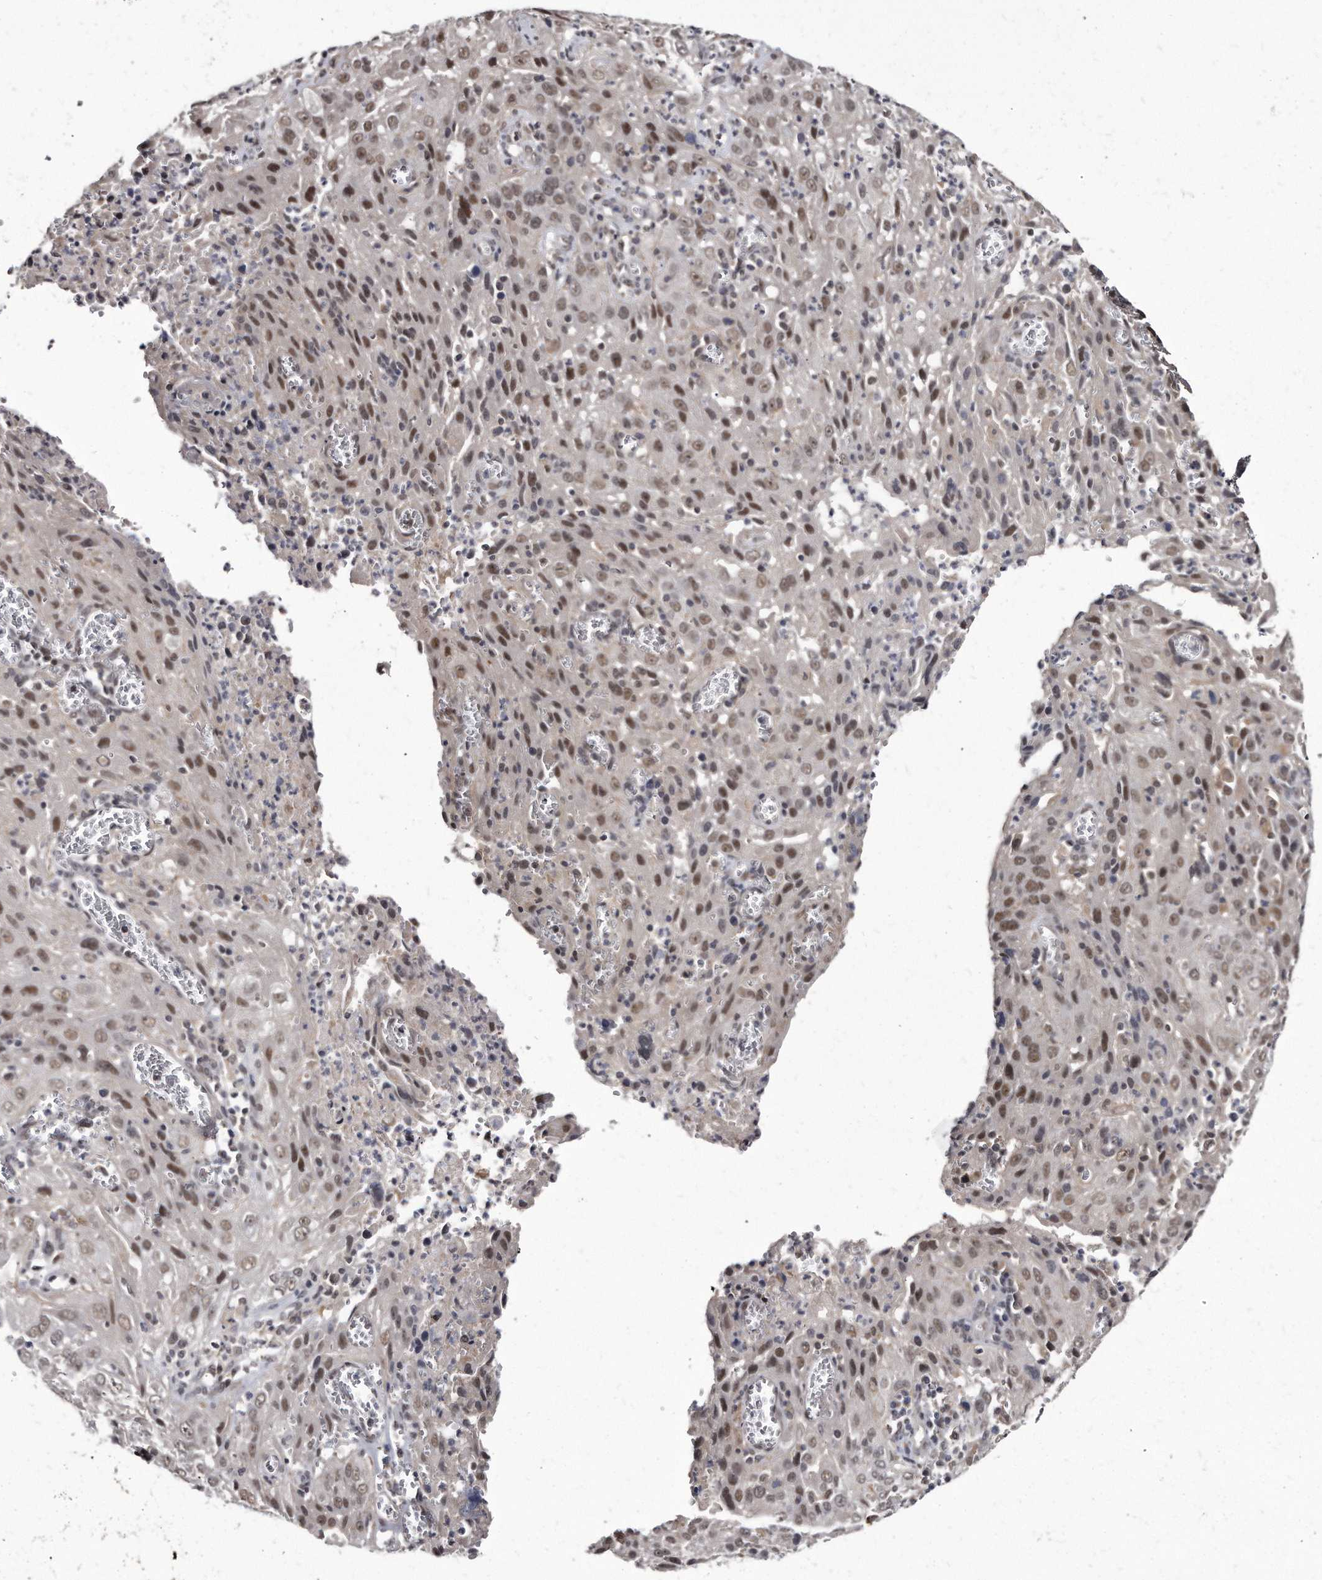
{"staining": {"intensity": "moderate", "quantity": ">75%", "location": "nuclear"}, "tissue": "cervical cancer", "cell_type": "Tumor cells", "image_type": "cancer", "snomed": [{"axis": "morphology", "description": "Squamous cell carcinoma, NOS"}, {"axis": "topography", "description": "Cervix"}], "caption": "A medium amount of moderate nuclear positivity is seen in approximately >75% of tumor cells in squamous cell carcinoma (cervical) tissue.", "gene": "KLHDC3", "patient": {"sex": "female", "age": 32}}